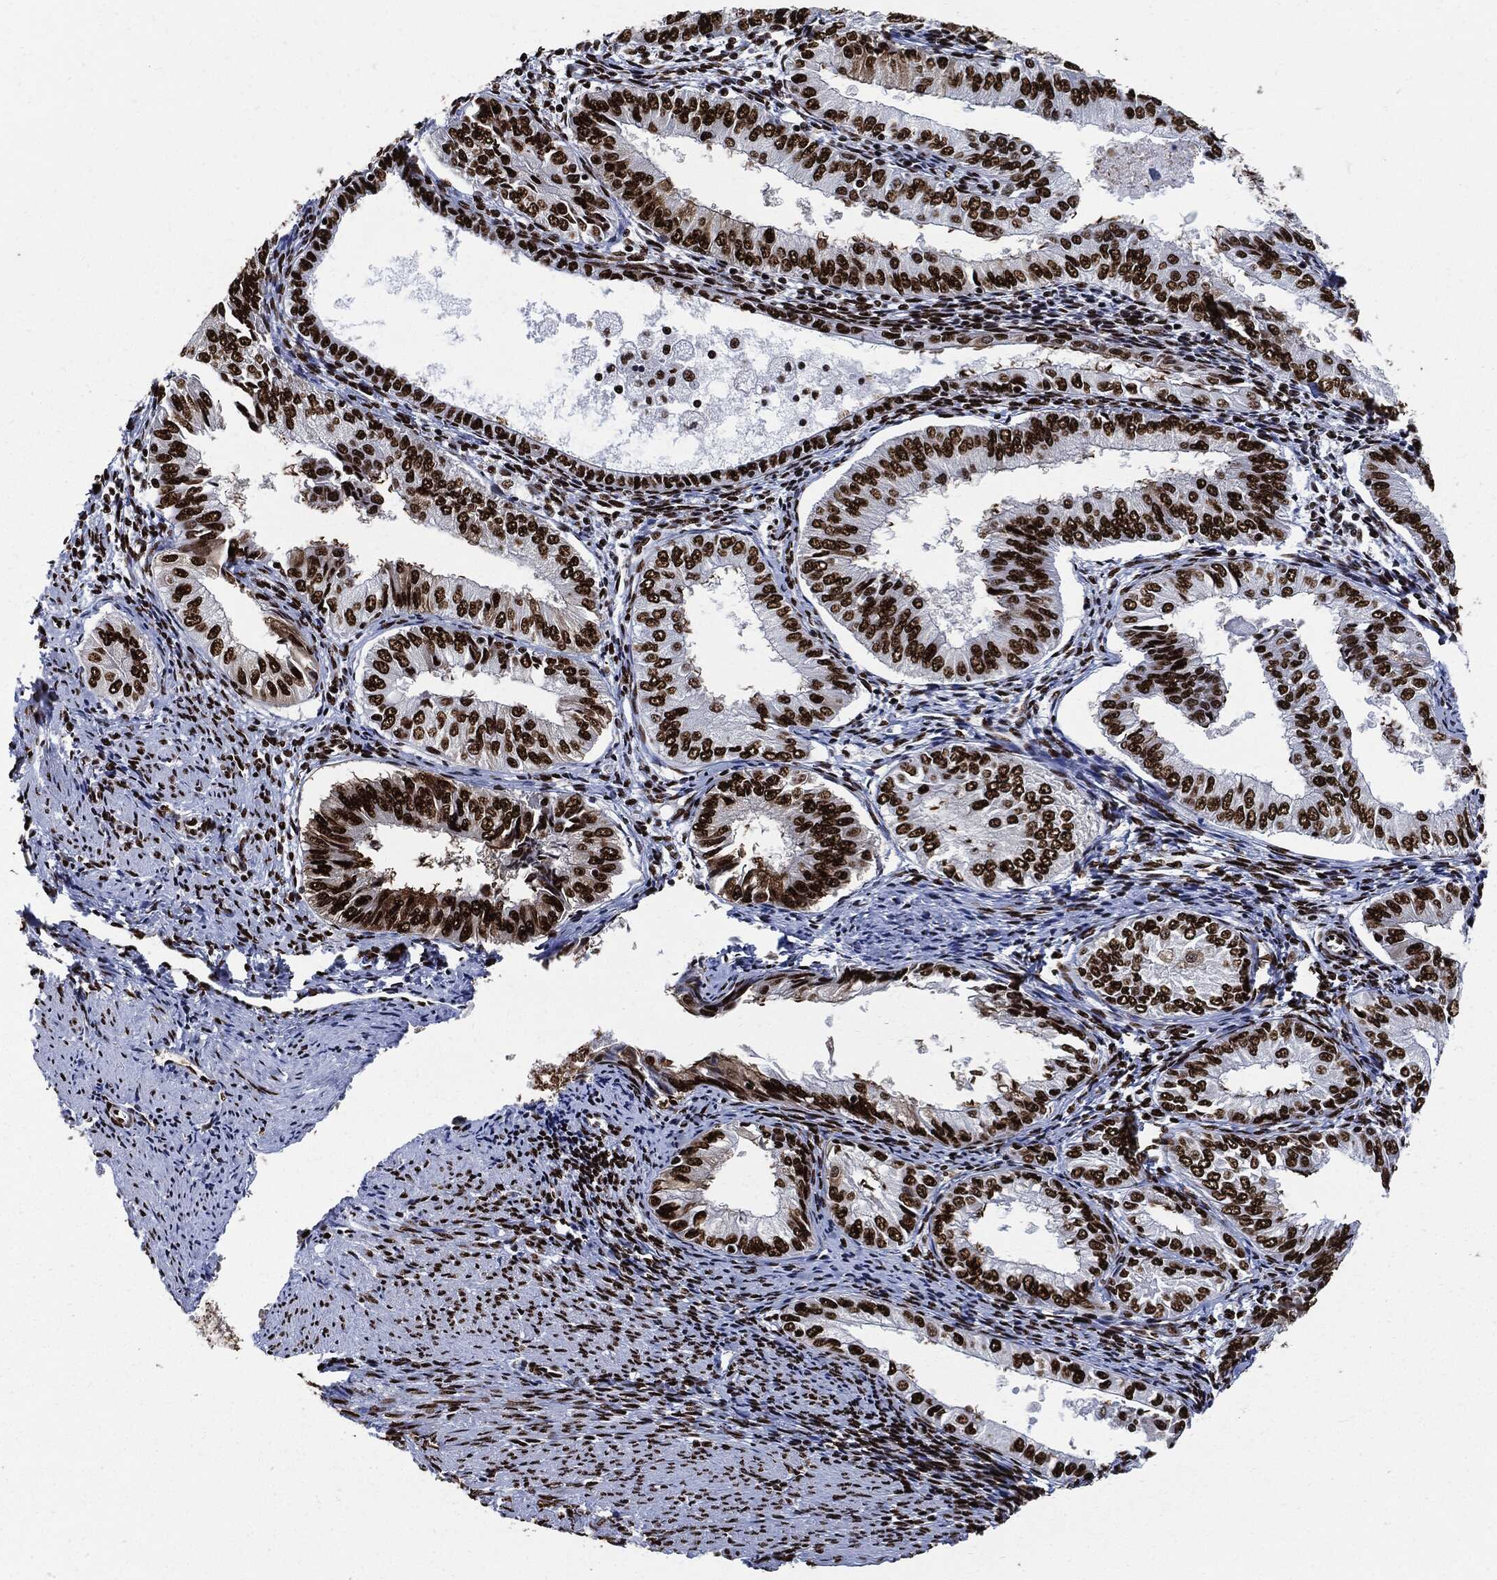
{"staining": {"intensity": "strong", "quantity": ">75%", "location": "nuclear"}, "tissue": "endometrial cancer", "cell_type": "Tumor cells", "image_type": "cancer", "snomed": [{"axis": "morphology", "description": "Adenocarcinoma, NOS"}, {"axis": "topography", "description": "Endometrium"}], "caption": "Protein analysis of endometrial cancer tissue displays strong nuclear staining in approximately >75% of tumor cells. (Stains: DAB in brown, nuclei in blue, Microscopy: brightfield microscopy at high magnification).", "gene": "RECQL", "patient": {"sex": "female", "age": 53}}